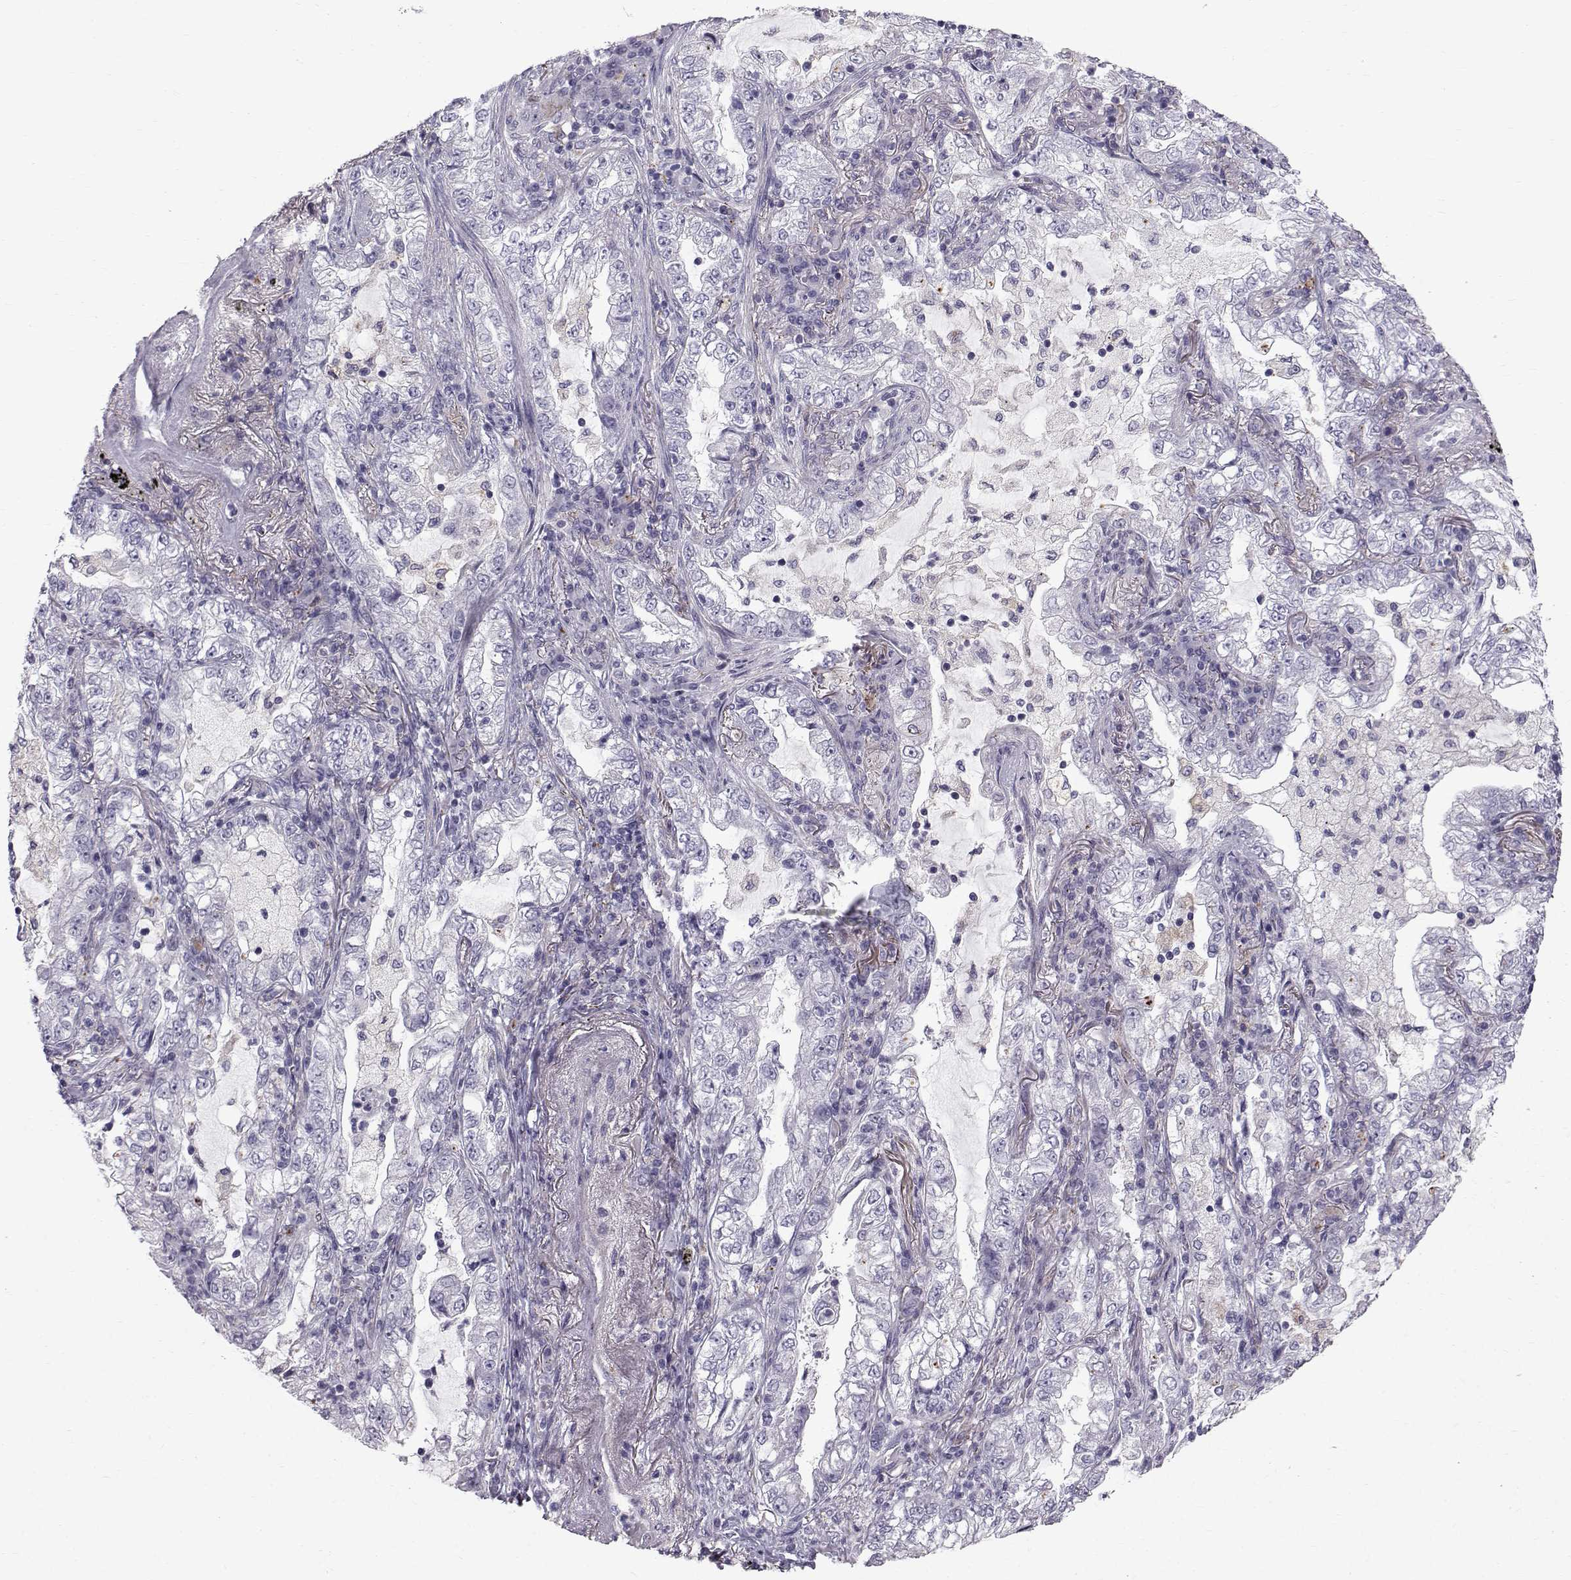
{"staining": {"intensity": "negative", "quantity": "none", "location": "none"}, "tissue": "lung cancer", "cell_type": "Tumor cells", "image_type": "cancer", "snomed": [{"axis": "morphology", "description": "Adenocarcinoma, NOS"}, {"axis": "topography", "description": "Lung"}], "caption": "Lung cancer (adenocarcinoma) stained for a protein using immunohistochemistry (IHC) reveals no staining tumor cells.", "gene": "CALCR", "patient": {"sex": "female", "age": 73}}